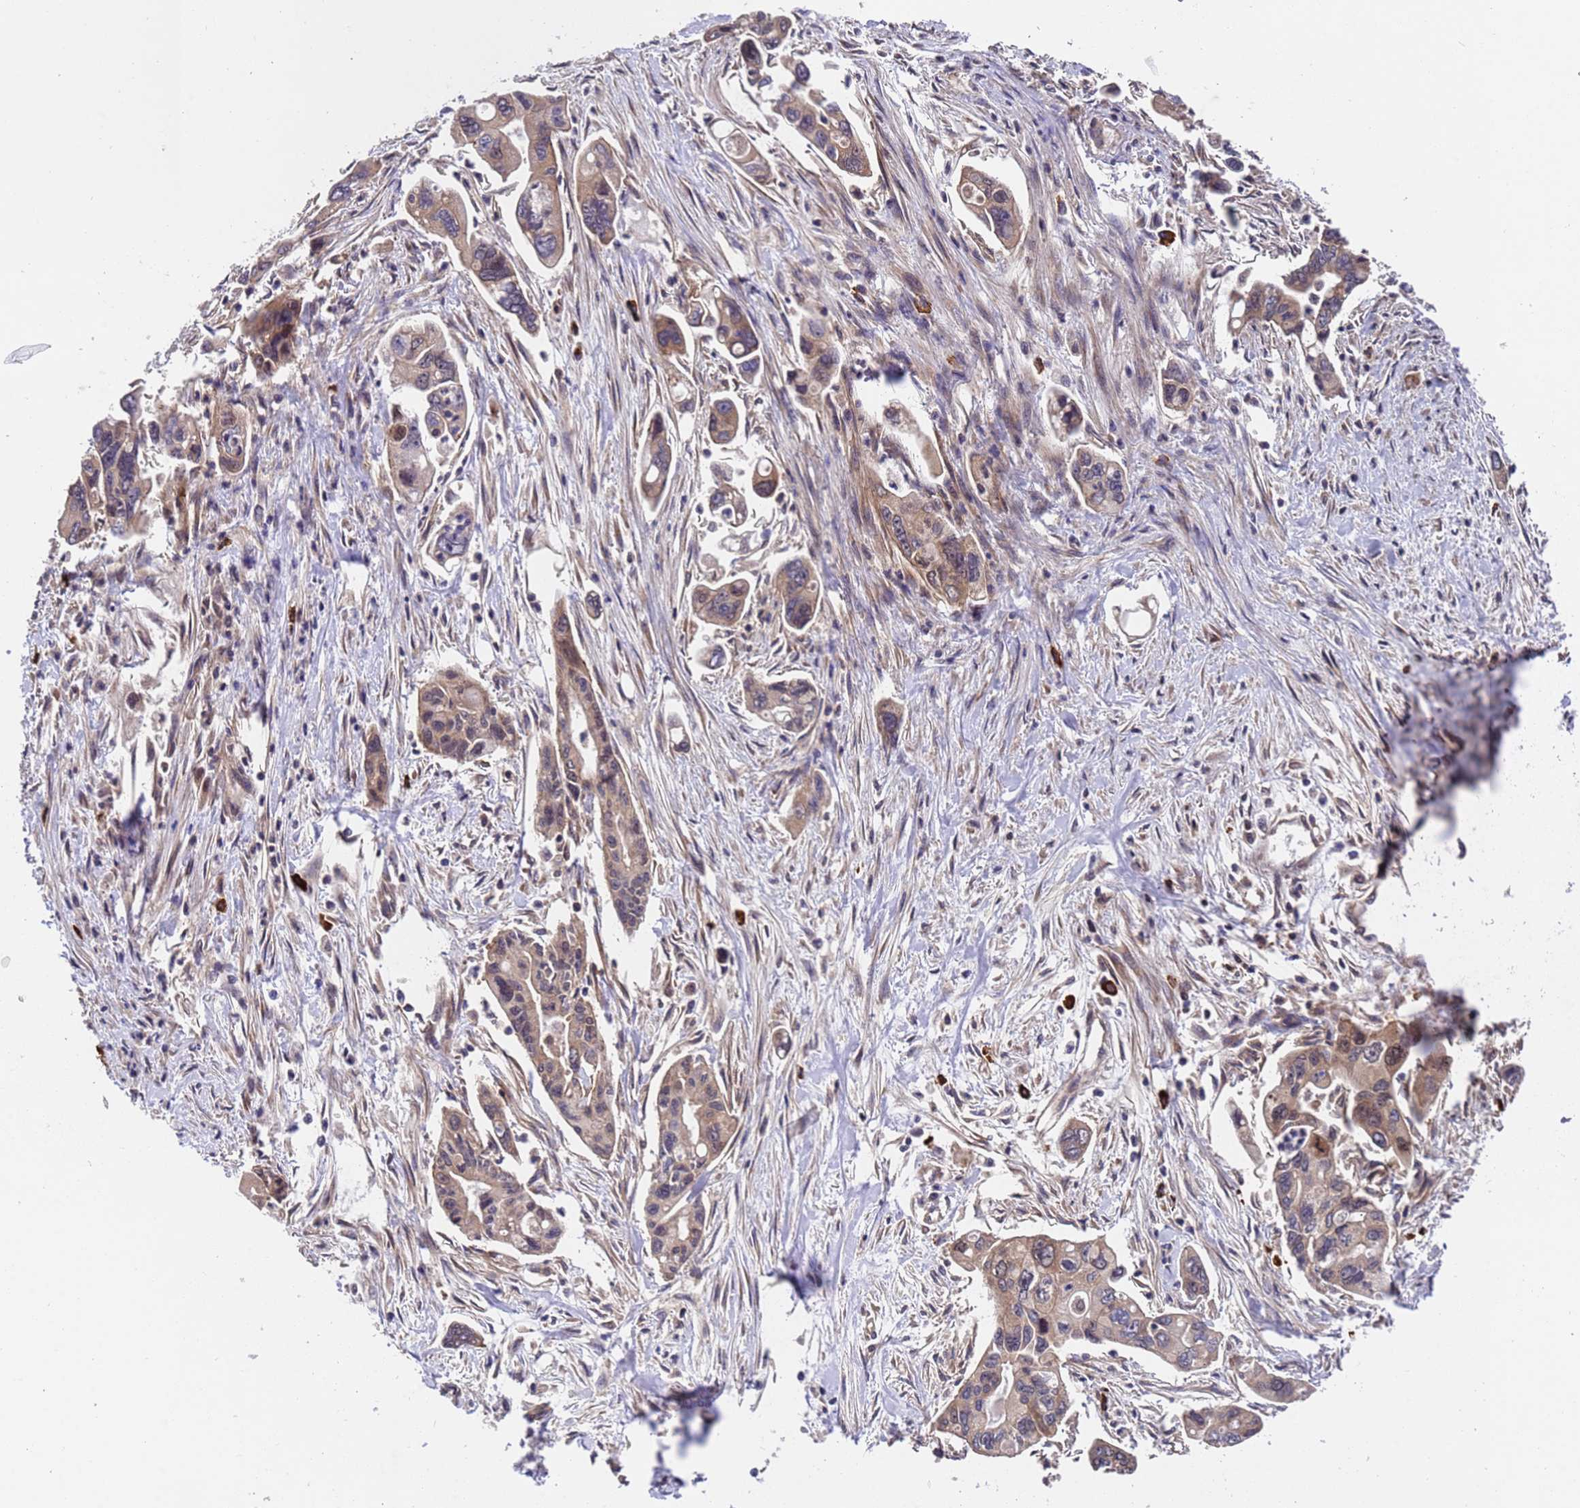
{"staining": {"intensity": "weak", "quantity": ">75%", "location": "cytoplasmic/membranous"}, "tissue": "pancreatic cancer", "cell_type": "Tumor cells", "image_type": "cancer", "snomed": [{"axis": "morphology", "description": "Adenocarcinoma, NOS"}, {"axis": "topography", "description": "Pancreas"}], "caption": "Pancreatic adenocarcinoma stained with DAB (3,3'-diaminobenzidine) IHC reveals low levels of weak cytoplasmic/membranous staining in about >75% of tumor cells. Nuclei are stained in blue.", "gene": "TSR3", "patient": {"sex": "male", "age": 70}}